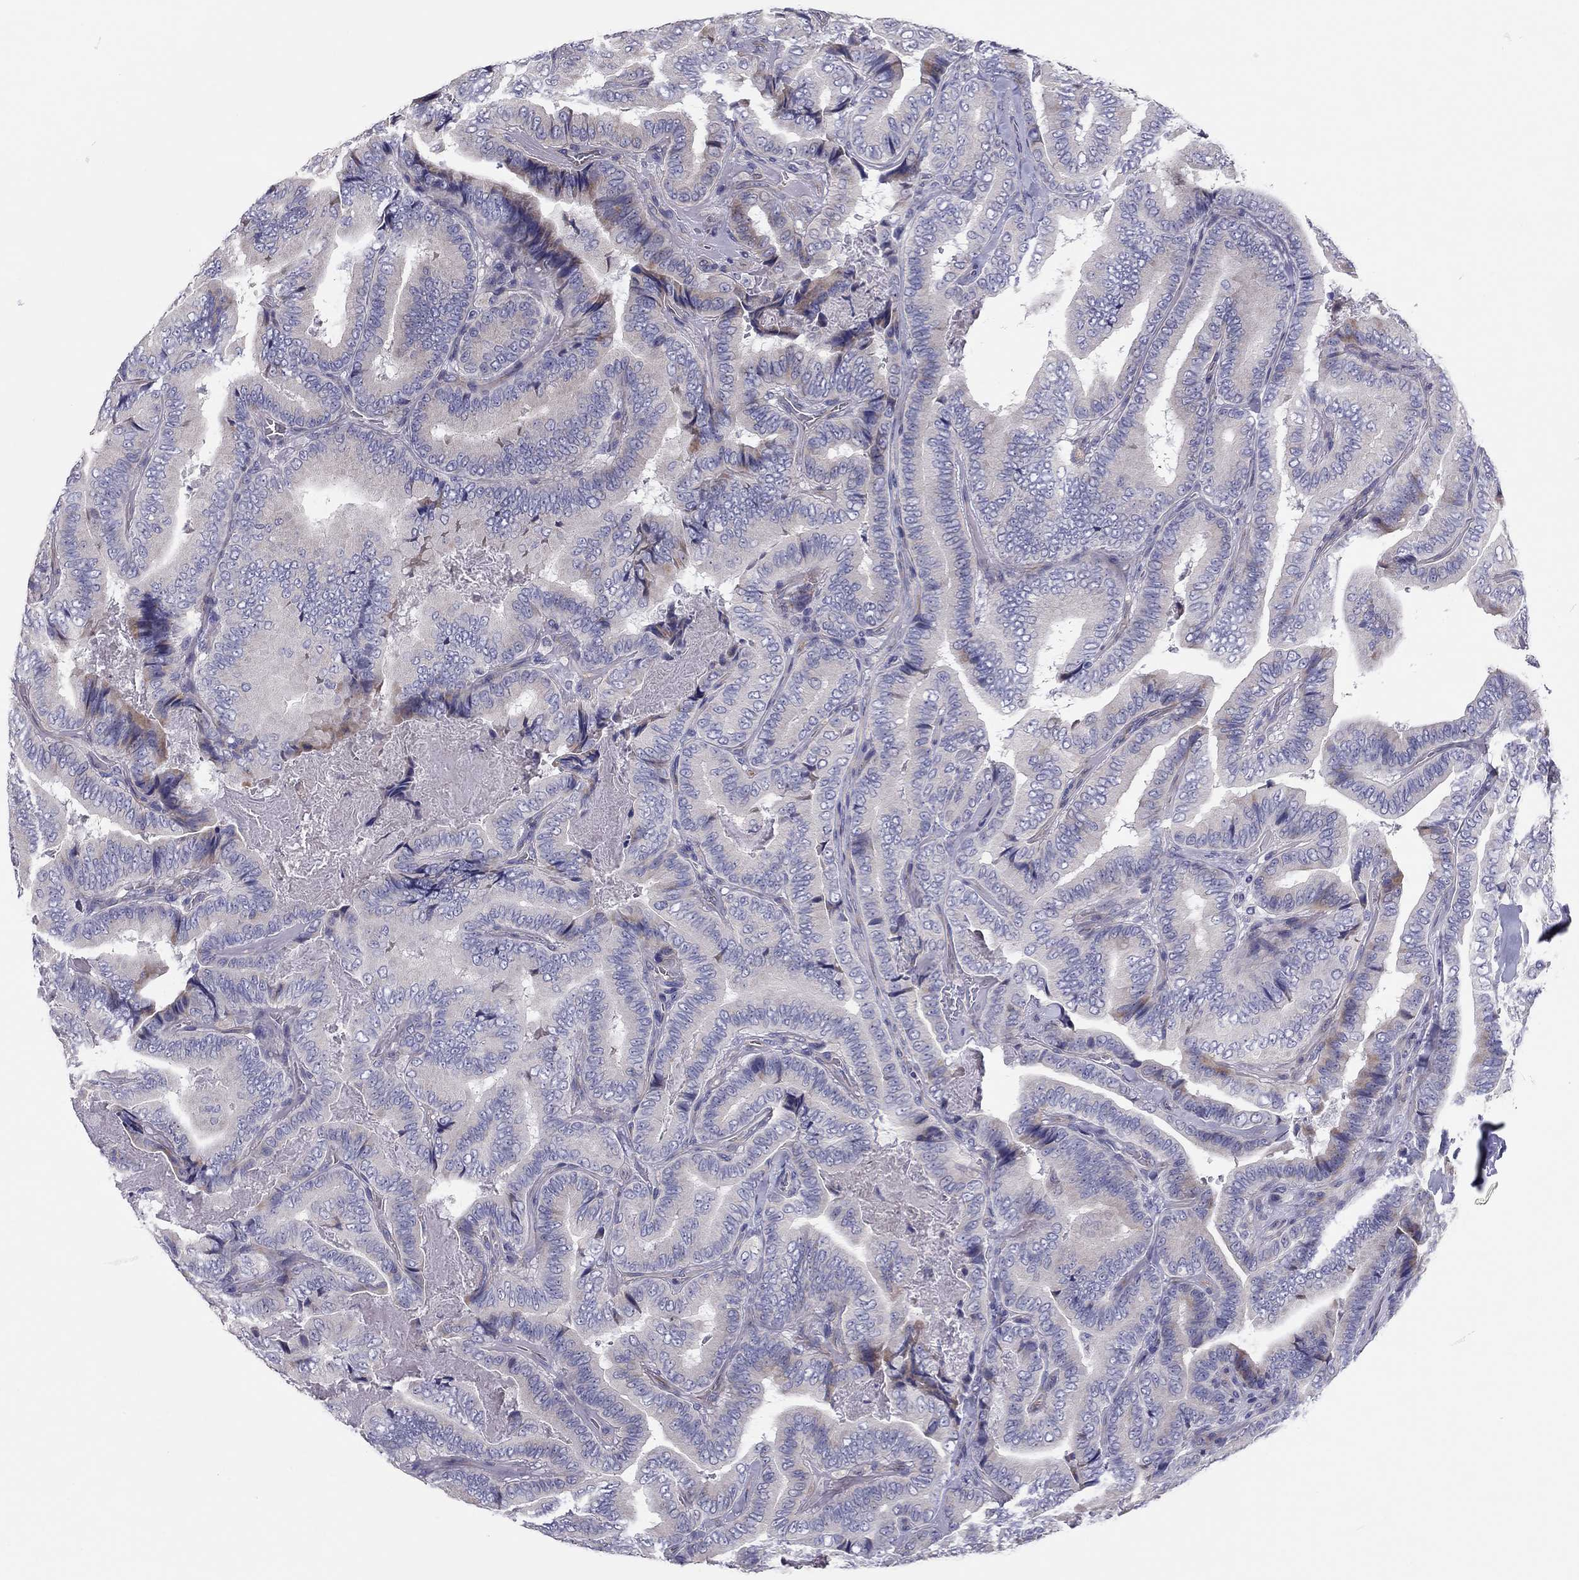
{"staining": {"intensity": "negative", "quantity": "none", "location": "none"}, "tissue": "thyroid cancer", "cell_type": "Tumor cells", "image_type": "cancer", "snomed": [{"axis": "morphology", "description": "Papillary adenocarcinoma, NOS"}, {"axis": "topography", "description": "Thyroid gland"}], "caption": "A high-resolution photomicrograph shows IHC staining of thyroid cancer, which displays no significant expression in tumor cells.", "gene": "SCARB1", "patient": {"sex": "male", "age": 61}}